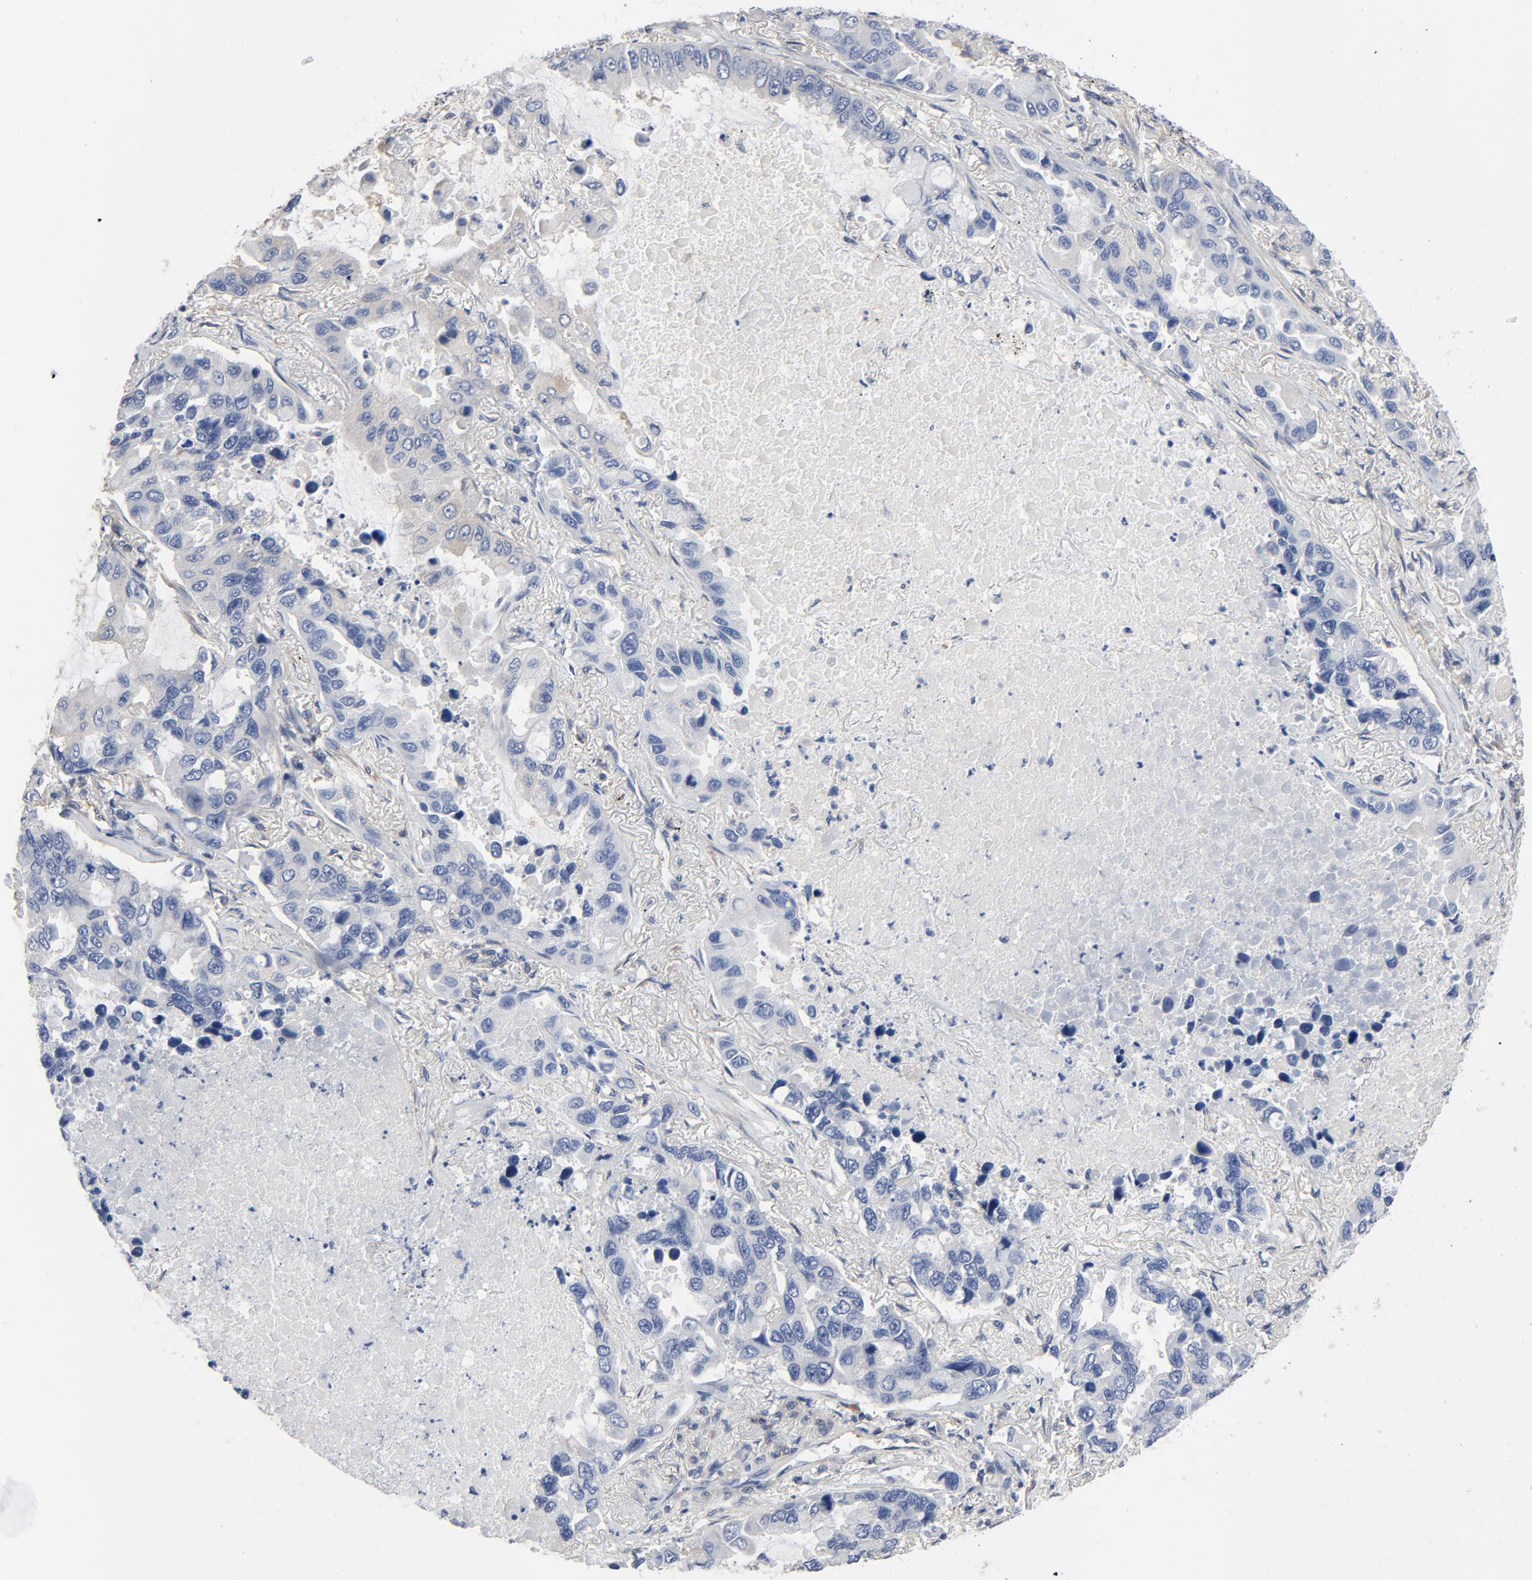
{"staining": {"intensity": "negative", "quantity": "none", "location": "none"}, "tissue": "lung cancer", "cell_type": "Tumor cells", "image_type": "cancer", "snomed": [{"axis": "morphology", "description": "Adenocarcinoma, NOS"}, {"axis": "topography", "description": "Lung"}], "caption": "Adenocarcinoma (lung) was stained to show a protein in brown. There is no significant expression in tumor cells.", "gene": "DYNLT3", "patient": {"sex": "male", "age": 64}}